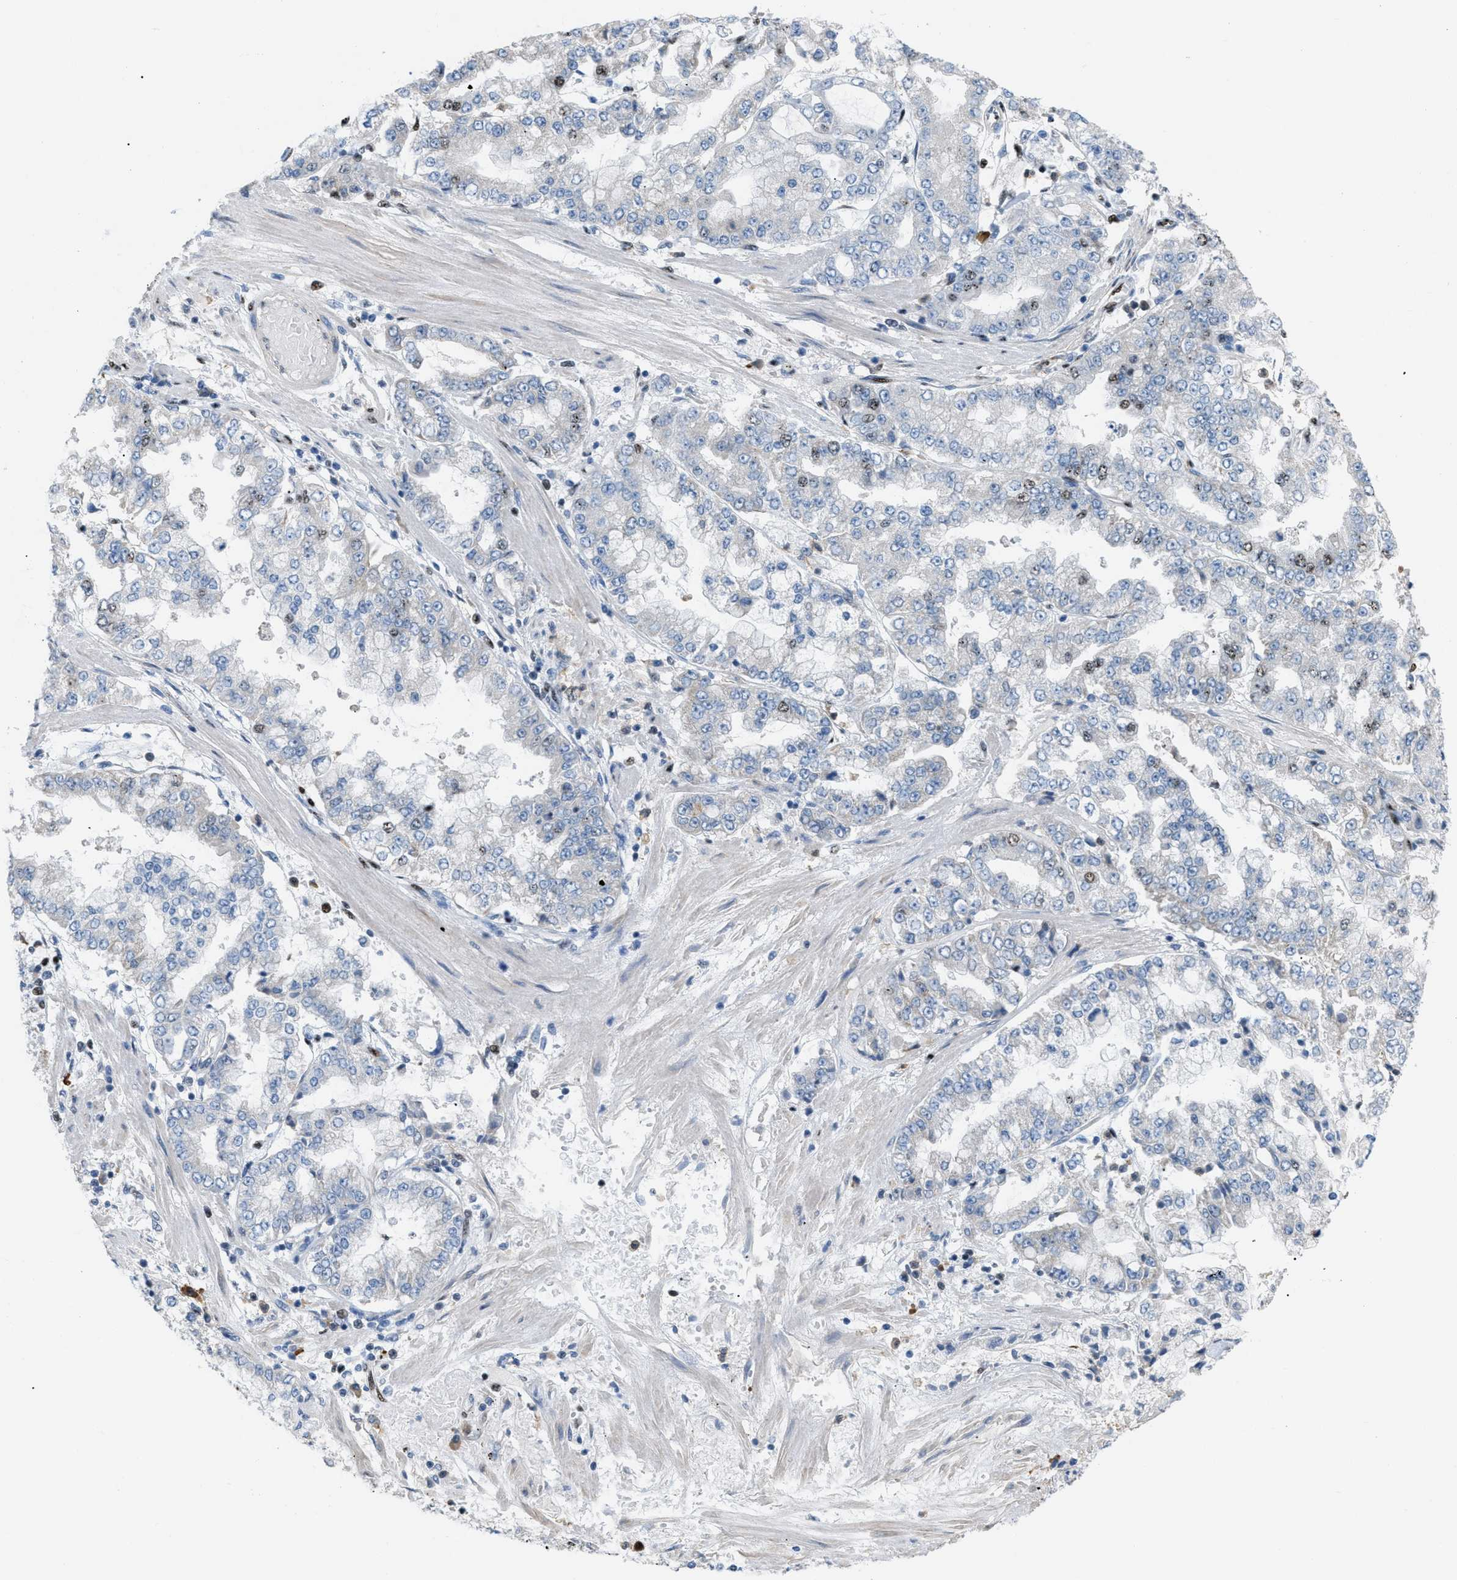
{"staining": {"intensity": "moderate", "quantity": "<25%", "location": "nuclear"}, "tissue": "stomach cancer", "cell_type": "Tumor cells", "image_type": "cancer", "snomed": [{"axis": "morphology", "description": "Adenocarcinoma, NOS"}, {"axis": "topography", "description": "Stomach"}], "caption": "The histopathology image reveals immunohistochemical staining of stomach cancer. There is moderate nuclear positivity is seen in about <25% of tumor cells.", "gene": "CDR2", "patient": {"sex": "male", "age": 76}}